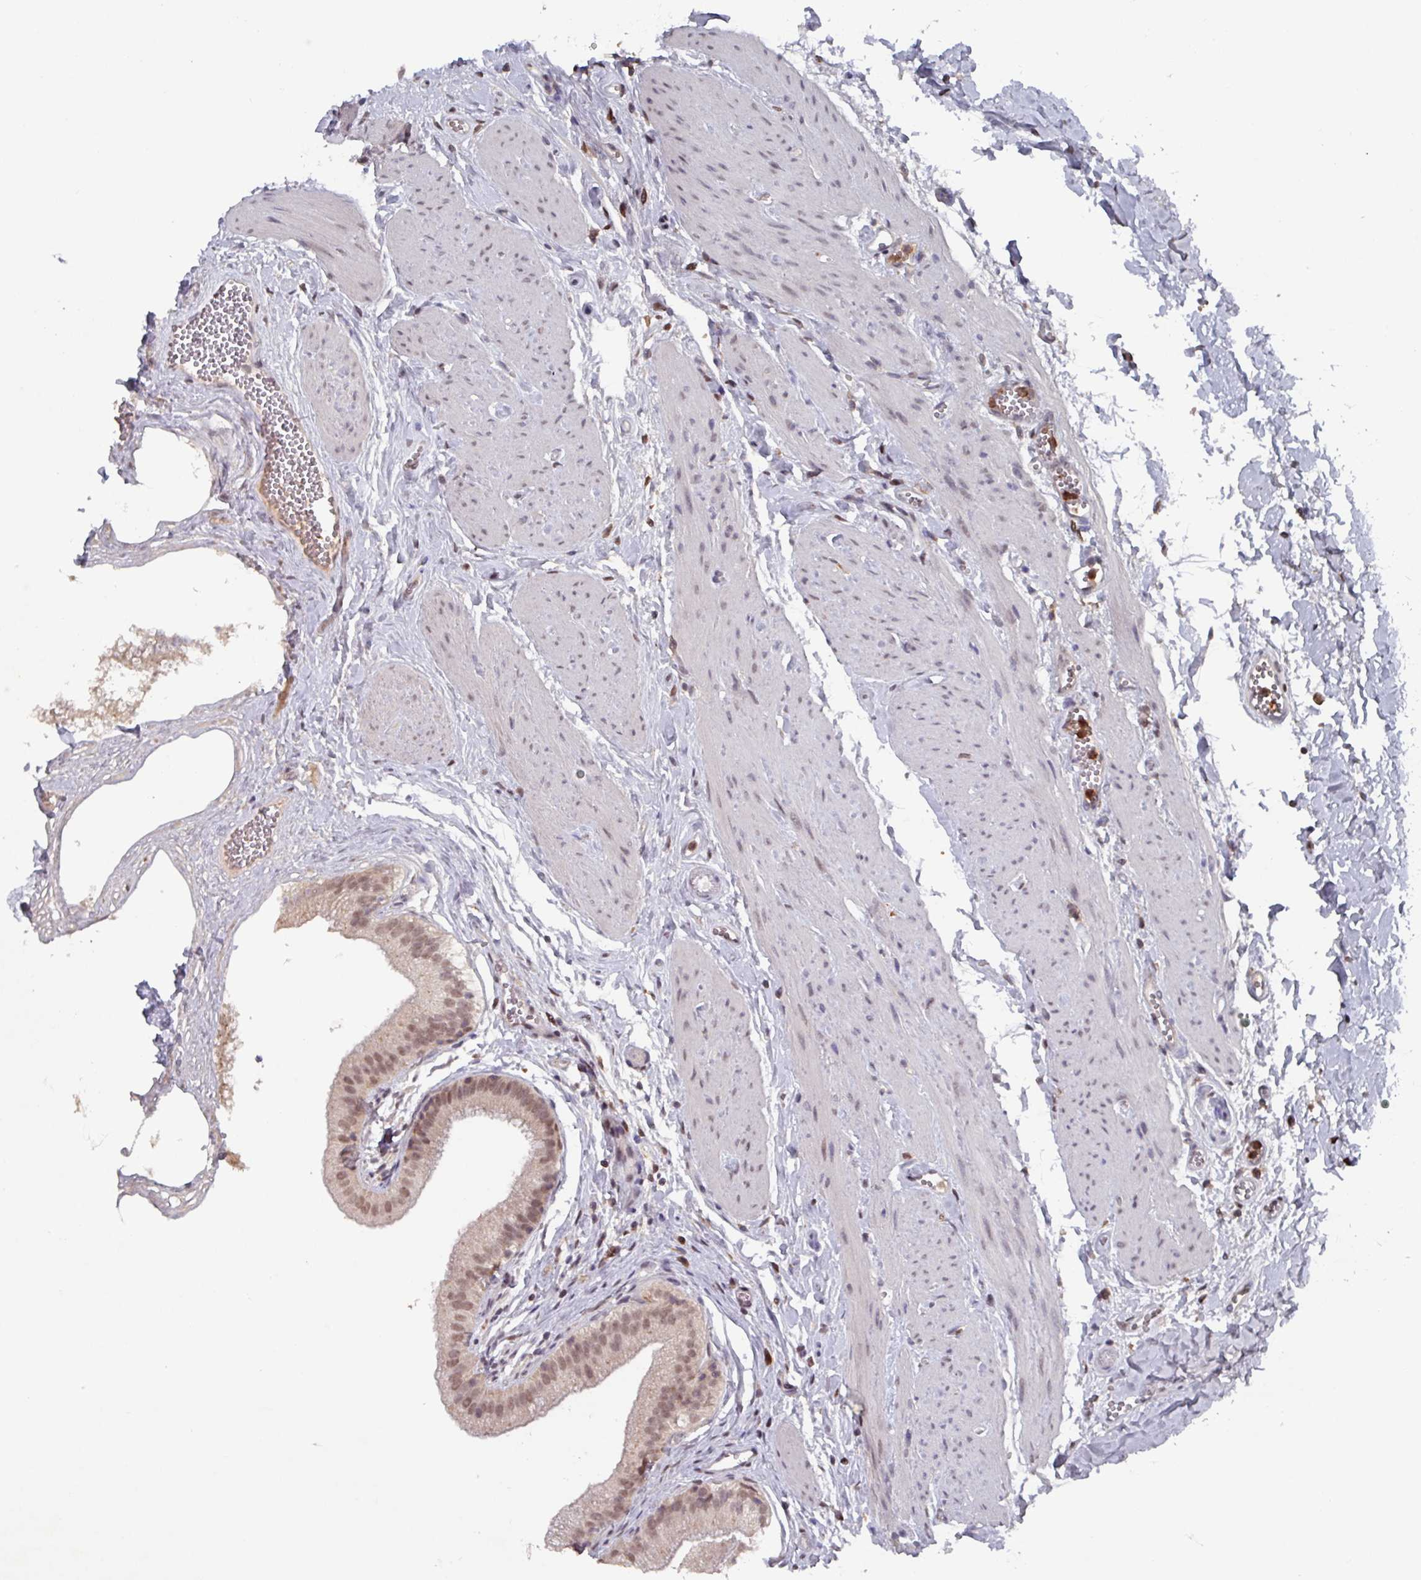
{"staining": {"intensity": "moderate", "quantity": ">75%", "location": "nuclear"}, "tissue": "gallbladder", "cell_type": "Glandular cells", "image_type": "normal", "snomed": [{"axis": "morphology", "description": "Normal tissue, NOS"}, {"axis": "topography", "description": "Gallbladder"}], "caption": "High-magnification brightfield microscopy of benign gallbladder stained with DAB (brown) and counterstained with hematoxylin (blue). glandular cells exhibit moderate nuclear positivity is appreciated in about>75% of cells. Nuclei are stained in blue.", "gene": "PRRX1", "patient": {"sex": "female", "age": 54}}